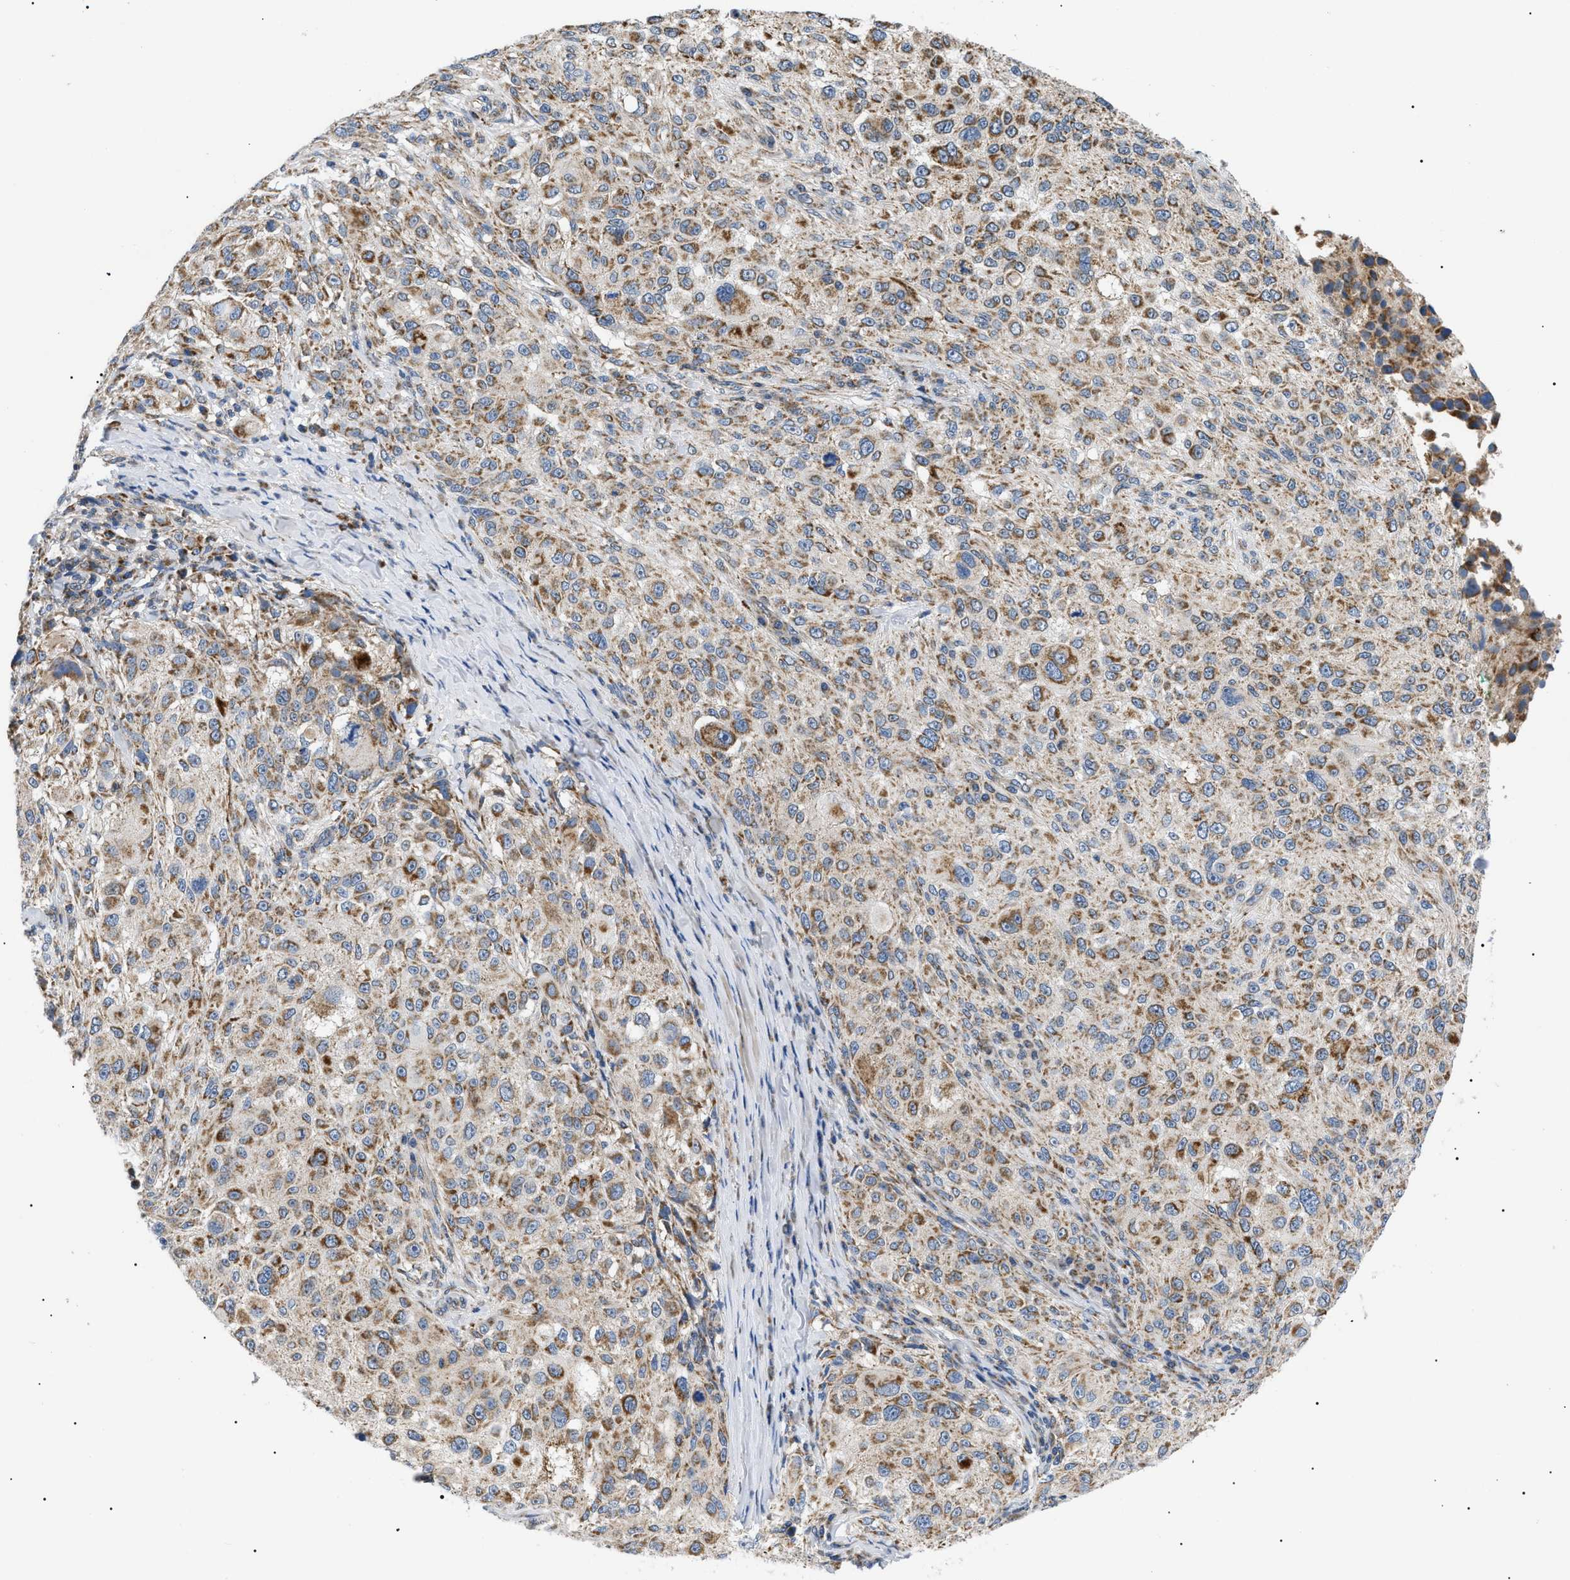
{"staining": {"intensity": "moderate", "quantity": "25%-75%", "location": "cytoplasmic/membranous"}, "tissue": "melanoma", "cell_type": "Tumor cells", "image_type": "cancer", "snomed": [{"axis": "morphology", "description": "Necrosis, NOS"}, {"axis": "morphology", "description": "Malignant melanoma, NOS"}, {"axis": "topography", "description": "Skin"}], "caption": "Protein analysis of melanoma tissue displays moderate cytoplasmic/membranous staining in approximately 25%-75% of tumor cells. The staining is performed using DAB brown chromogen to label protein expression. The nuclei are counter-stained blue using hematoxylin.", "gene": "TOMM6", "patient": {"sex": "female", "age": 87}}